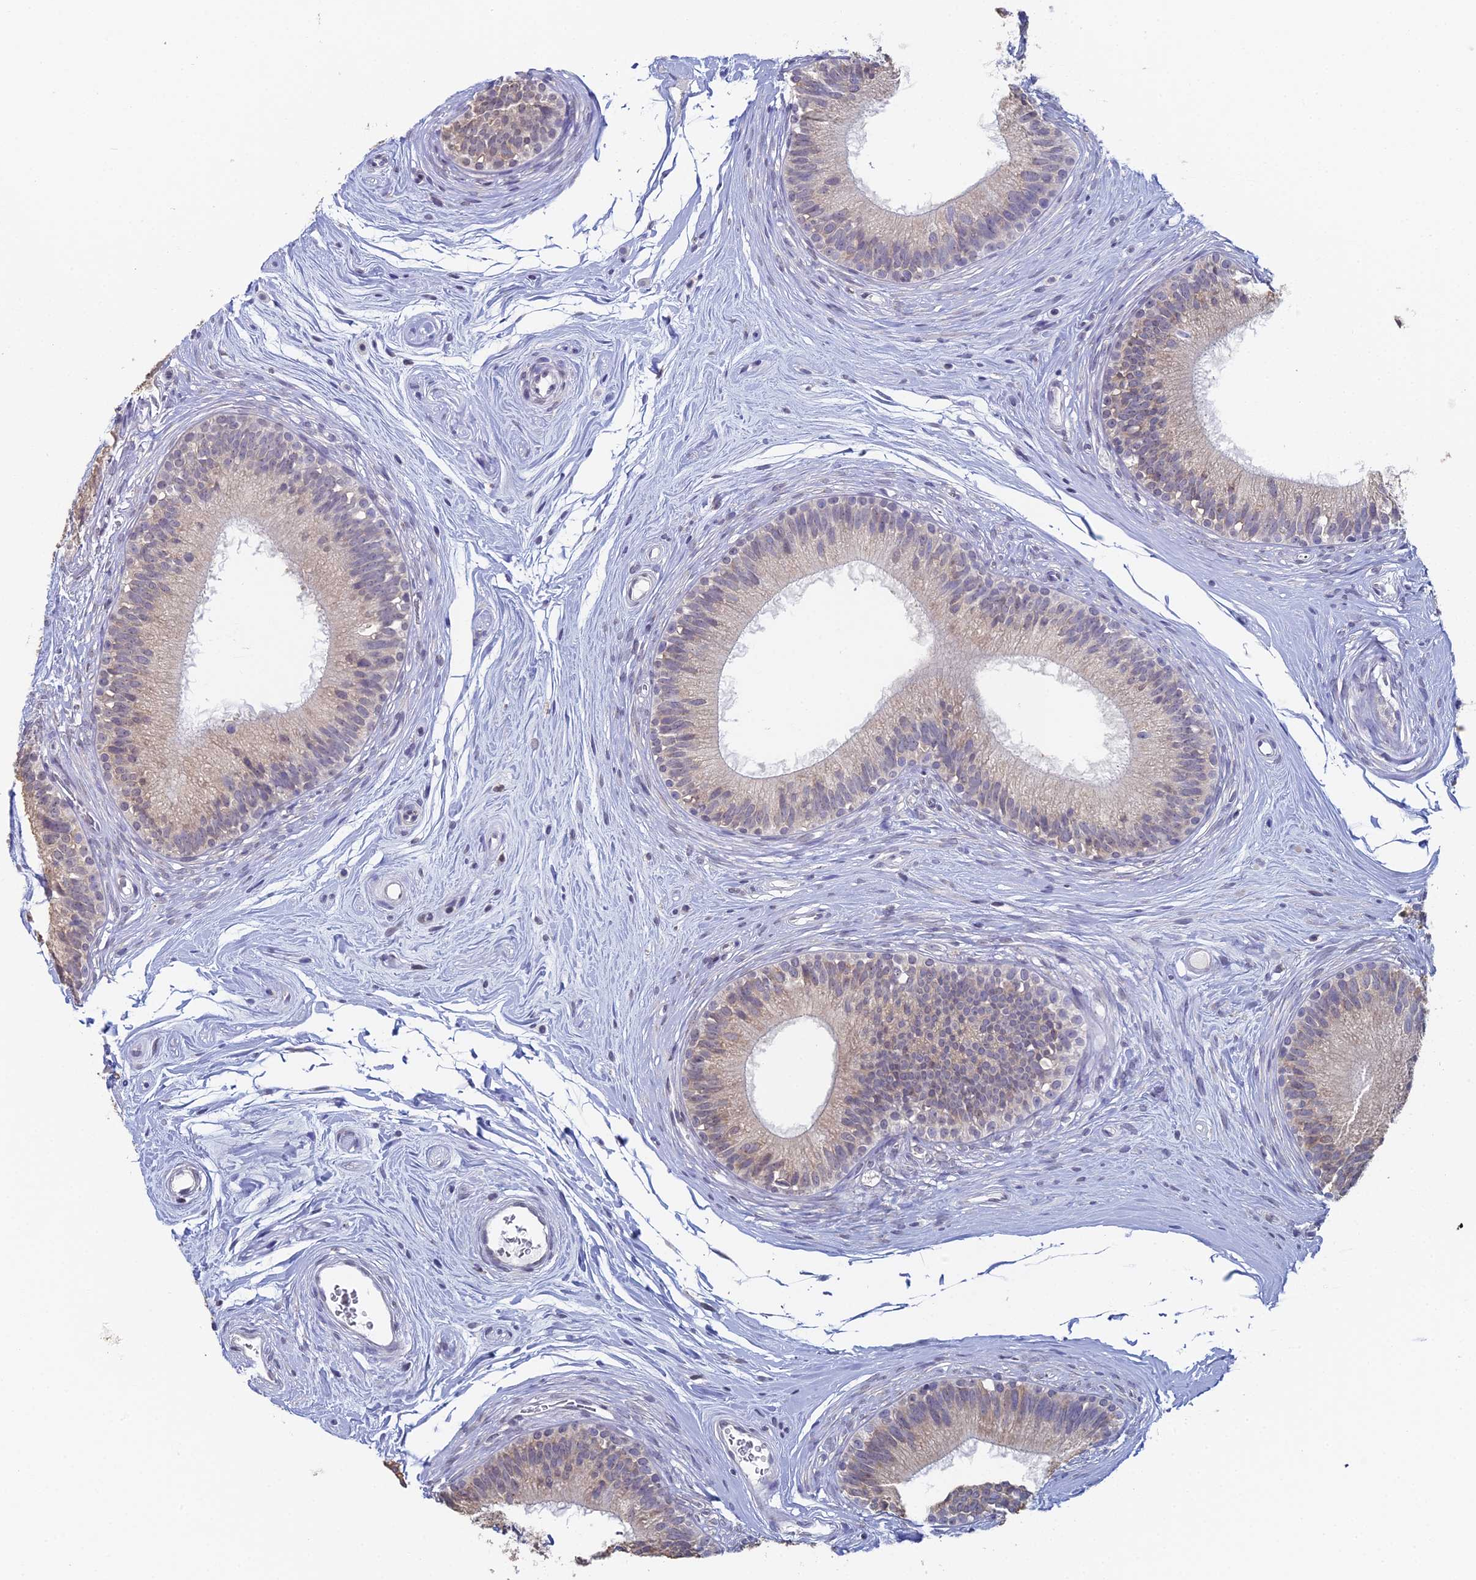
{"staining": {"intensity": "weak", "quantity": "<25%", "location": "cytoplasmic/membranous"}, "tissue": "epididymis", "cell_type": "Glandular cells", "image_type": "normal", "snomed": [{"axis": "morphology", "description": "Normal tissue, NOS"}, {"axis": "topography", "description": "Epididymis"}], "caption": "This photomicrograph is of benign epididymis stained with immunohistochemistry to label a protein in brown with the nuclei are counter-stained blue. There is no positivity in glandular cells.", "gene": "PRR22", "patient": {"sex": "male", "age": 33}}